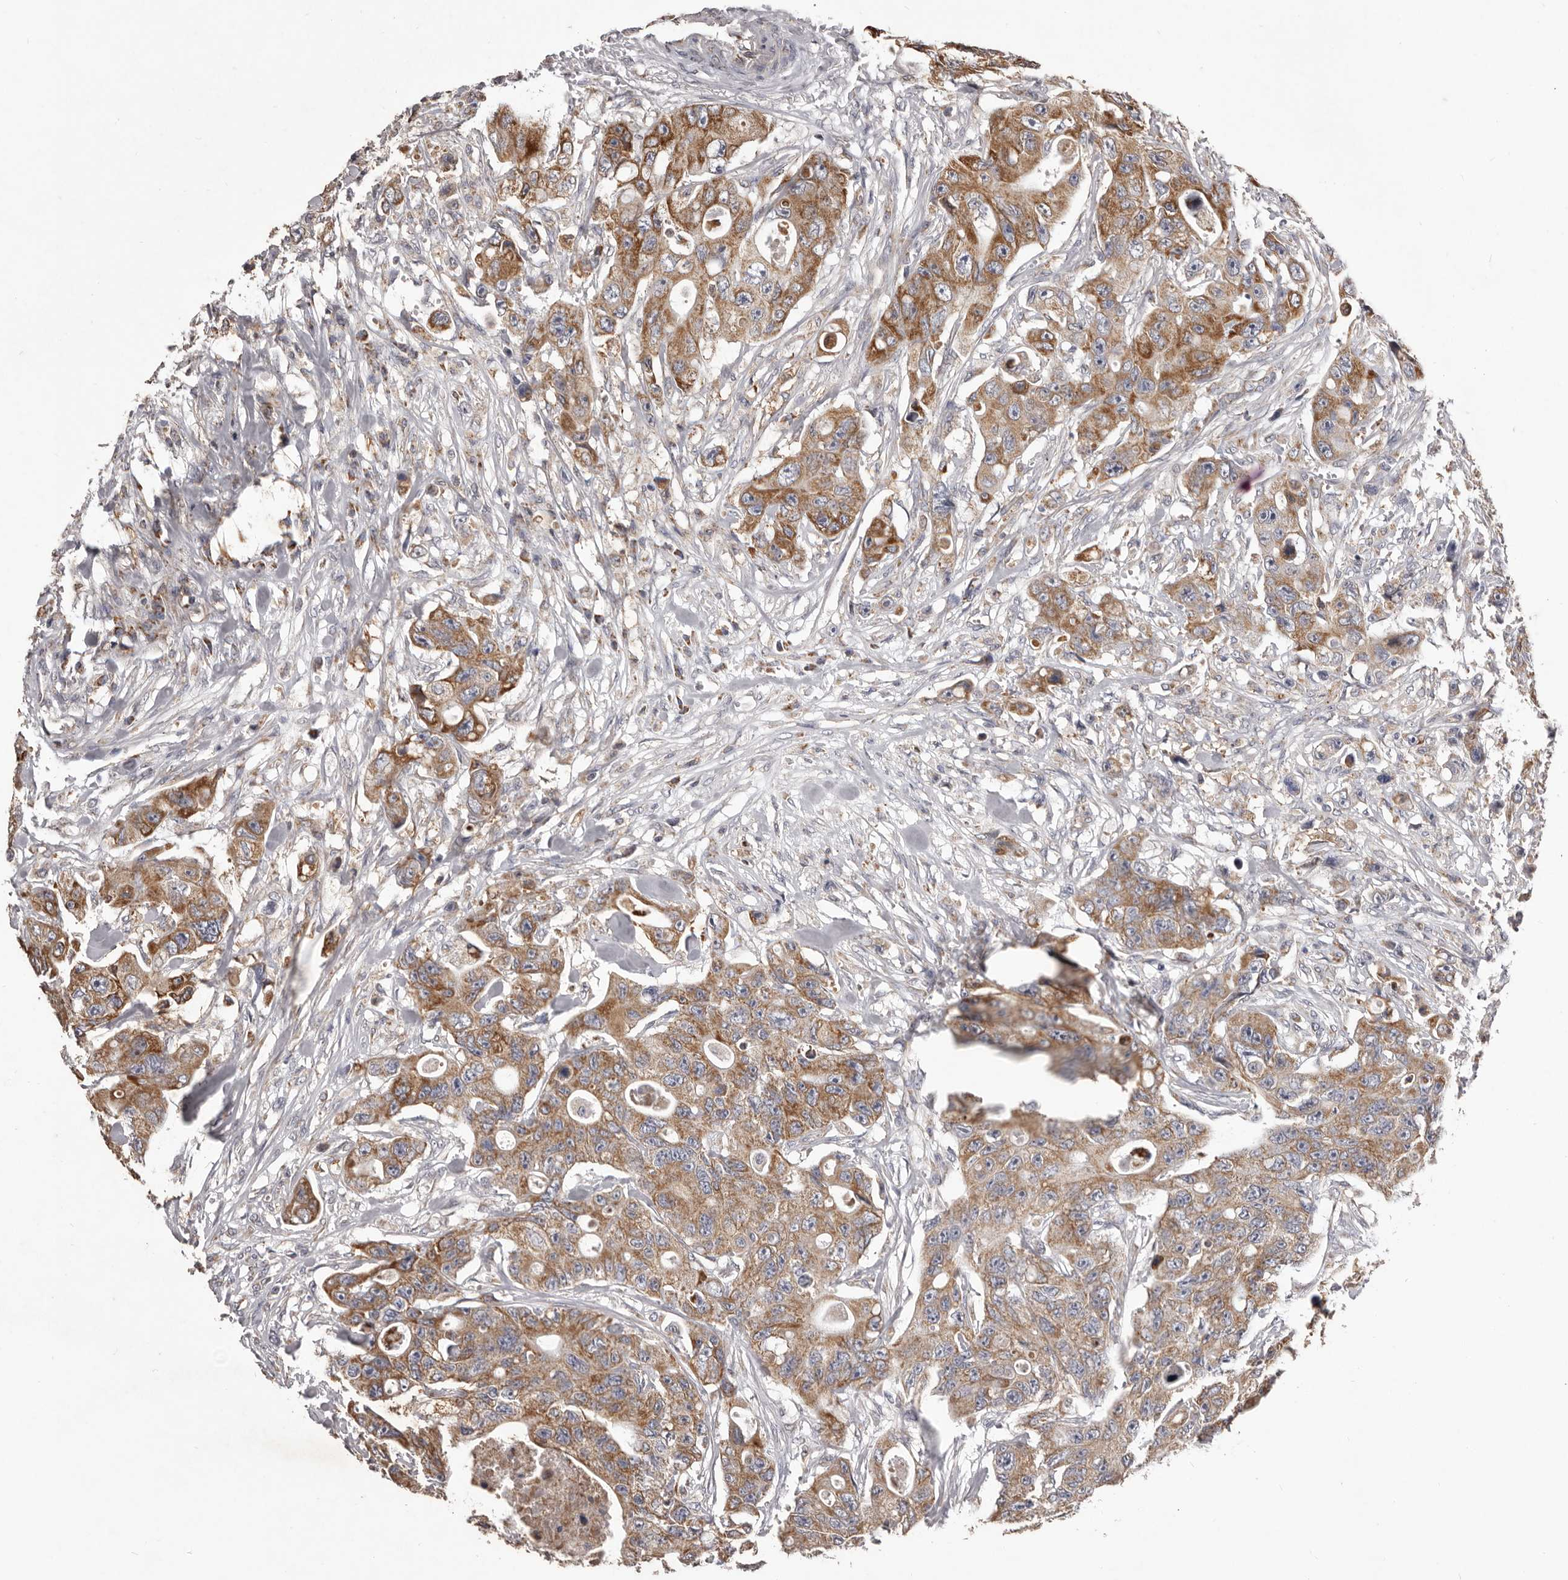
{"staining": {"intensity": "moderate", "quantity": ">75%", "location": "cytoplasmic/membranous"}, "tissue": "colorectal cancer", "cell_type": "Tumor cells", "image_type": "cancer", "snomed": [{"axis": "morphology", "description": "Adenocarcinoma, NOS"}, {"axis": "topography", "description": "Colon"}], "caption": "Tumor cells show medium levels of moderate cytoplasmic/membranous staining in approximately >75% of cells in human colorectal cancer.", "gene": "CXCL14", "patient": {"sex": "female", "age": 46}}